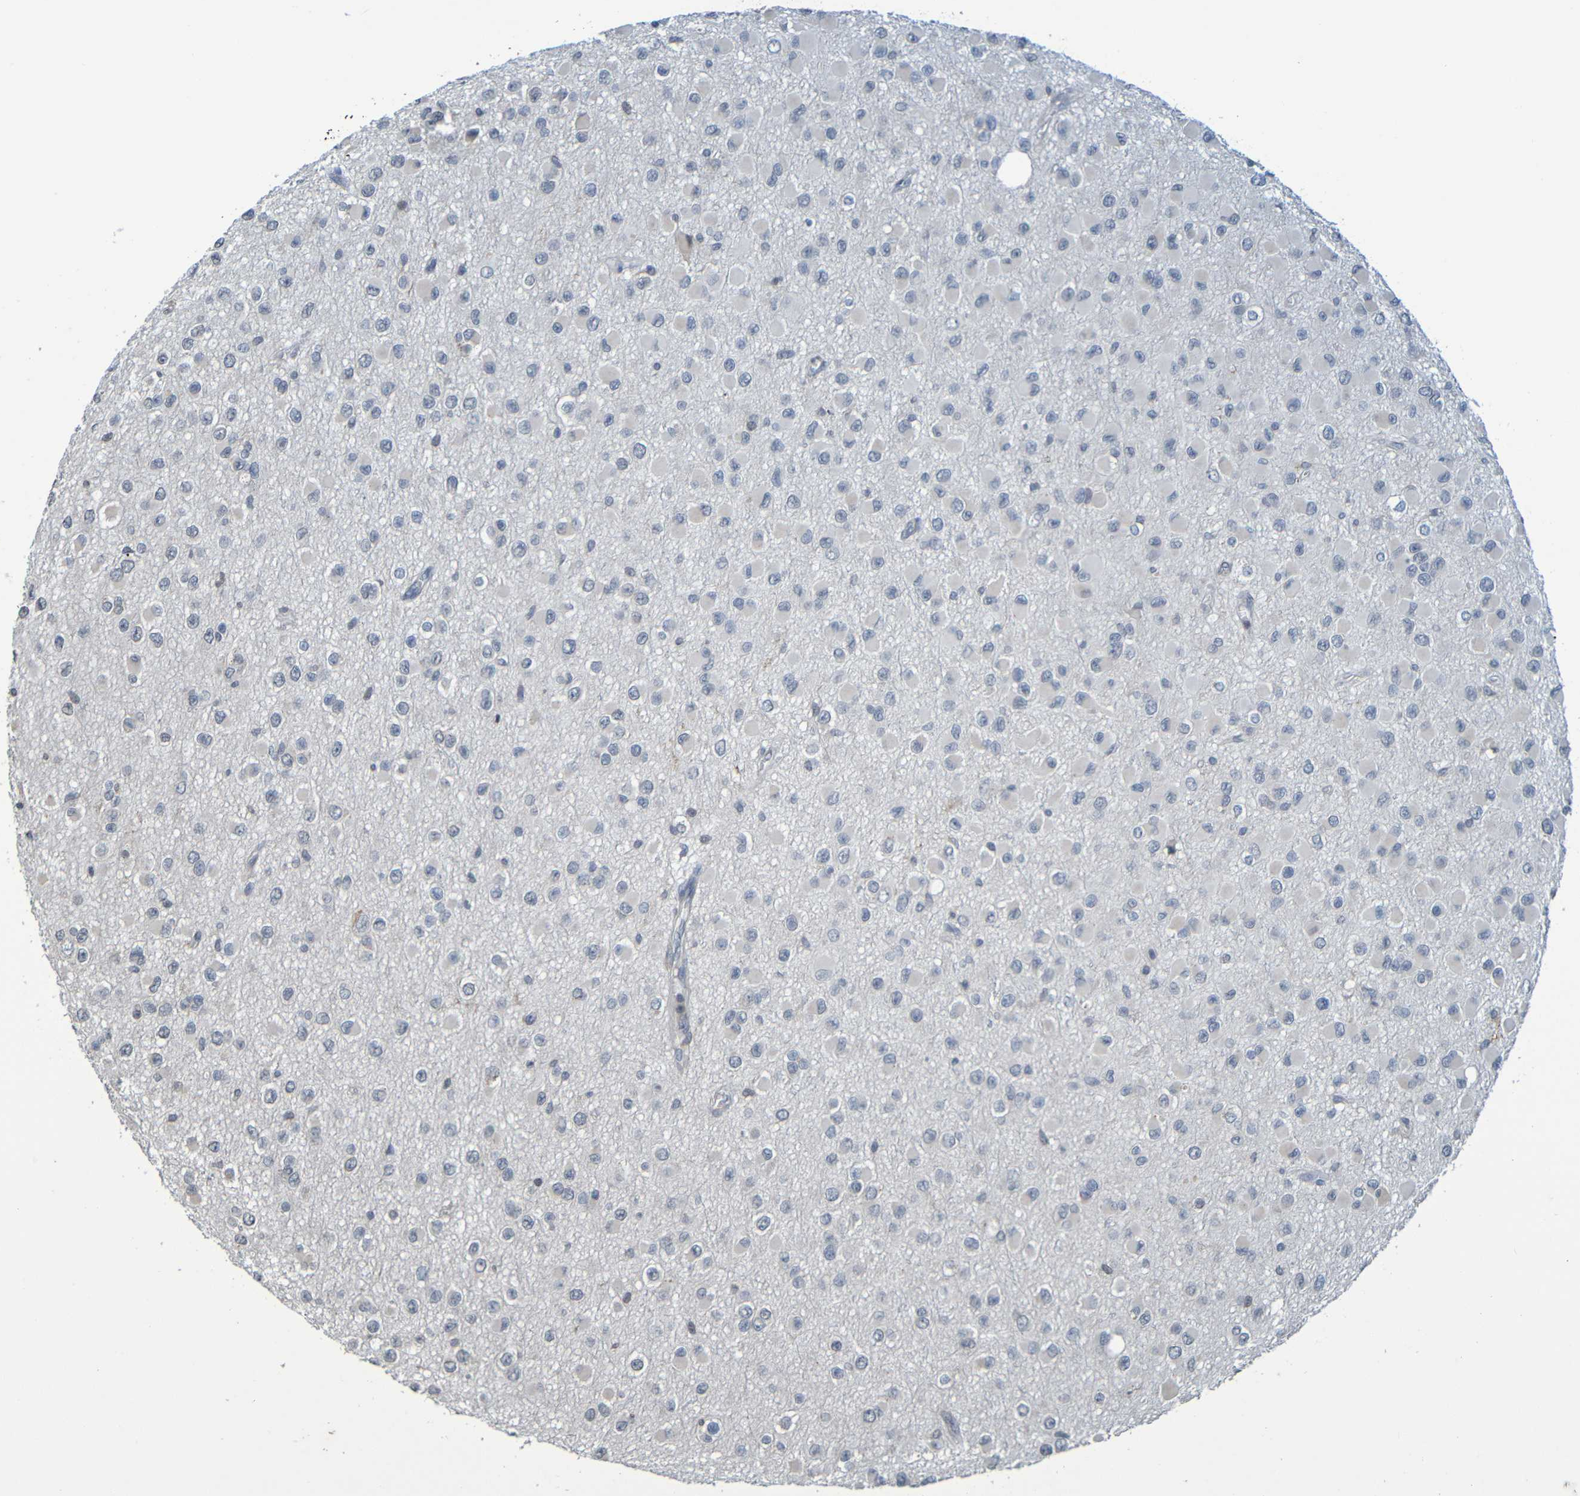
{"staining": {"intensity": "negative", "quantity": "none", "location": "none"}, "tissue": "glioma", "cell_type": "Tumor cells", "image_type": "cancer", "snomed": [{"axis": "morphology", "description": "Glioma, malignant, Low grade"}, {"axis": "topography", "description": "Brain"}], "caption": "DAB (3,3'-diaminobenzidine) immunohistochemical staining of human glioma shows no significant staining in tumor cells.", "gene": "C3AR1", "patient": {"sex": "male", "age": 42}}